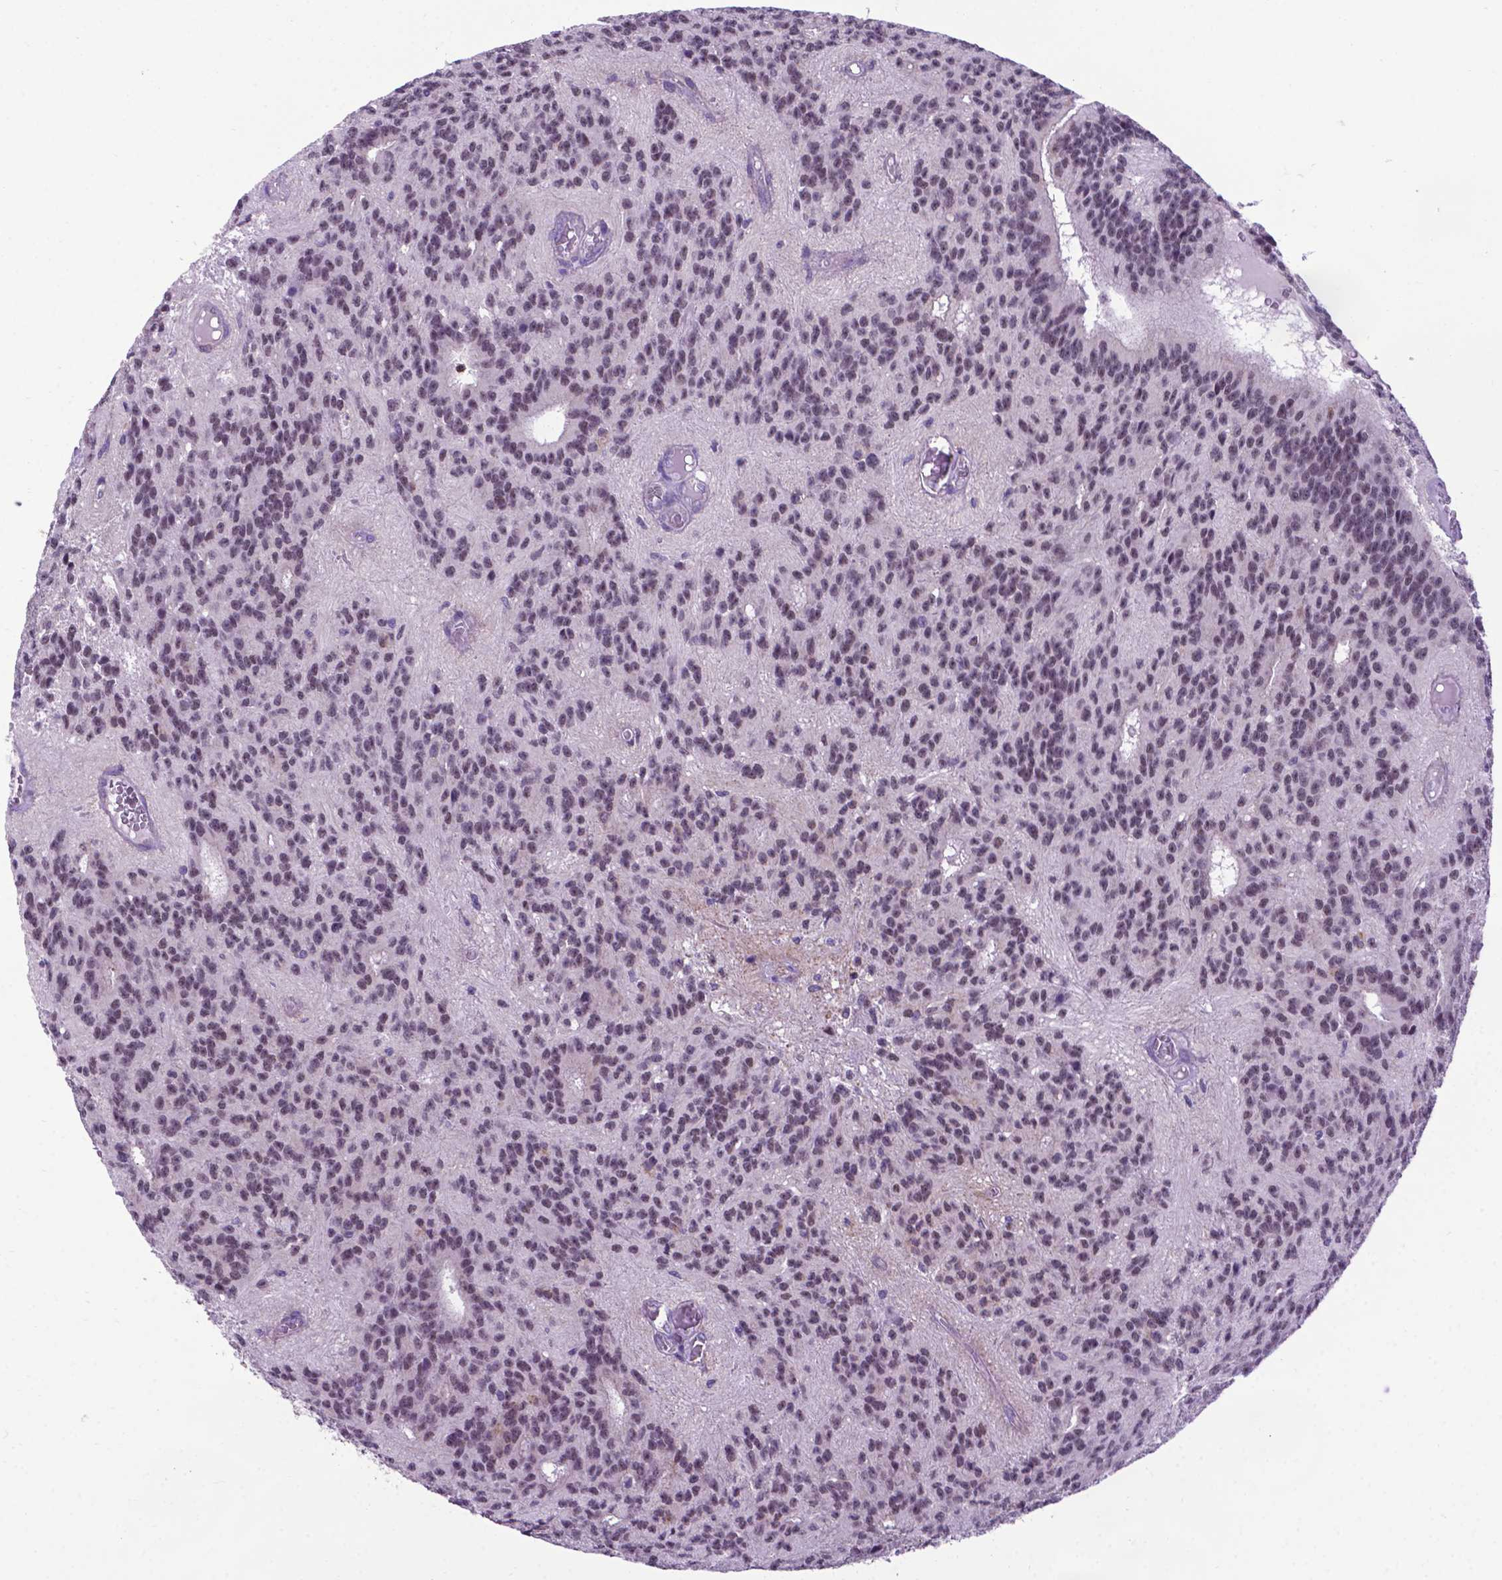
{"staining": {"intensity": "weak", "quantity": ">75%", "location": "nuclear"}, "tissue": "glioma", "cell_type": "Tumor cells", "image_type": "cancer", "snomed": [{"axis": "morphology", "description": "Glioma, malignant, Low grade"}, {"axis": "topography", "description": "Brain"}], "caption": "High-magnification brightfield microscopy of glioma stained with DAB (brown) and counterstained with hematoxylin (blue). tumor cells exhibit weak nuclear expression is identified in approximately>75% of cells.", "gene": "POU3F3", "patient": {"sex": "male", "age": 31}}